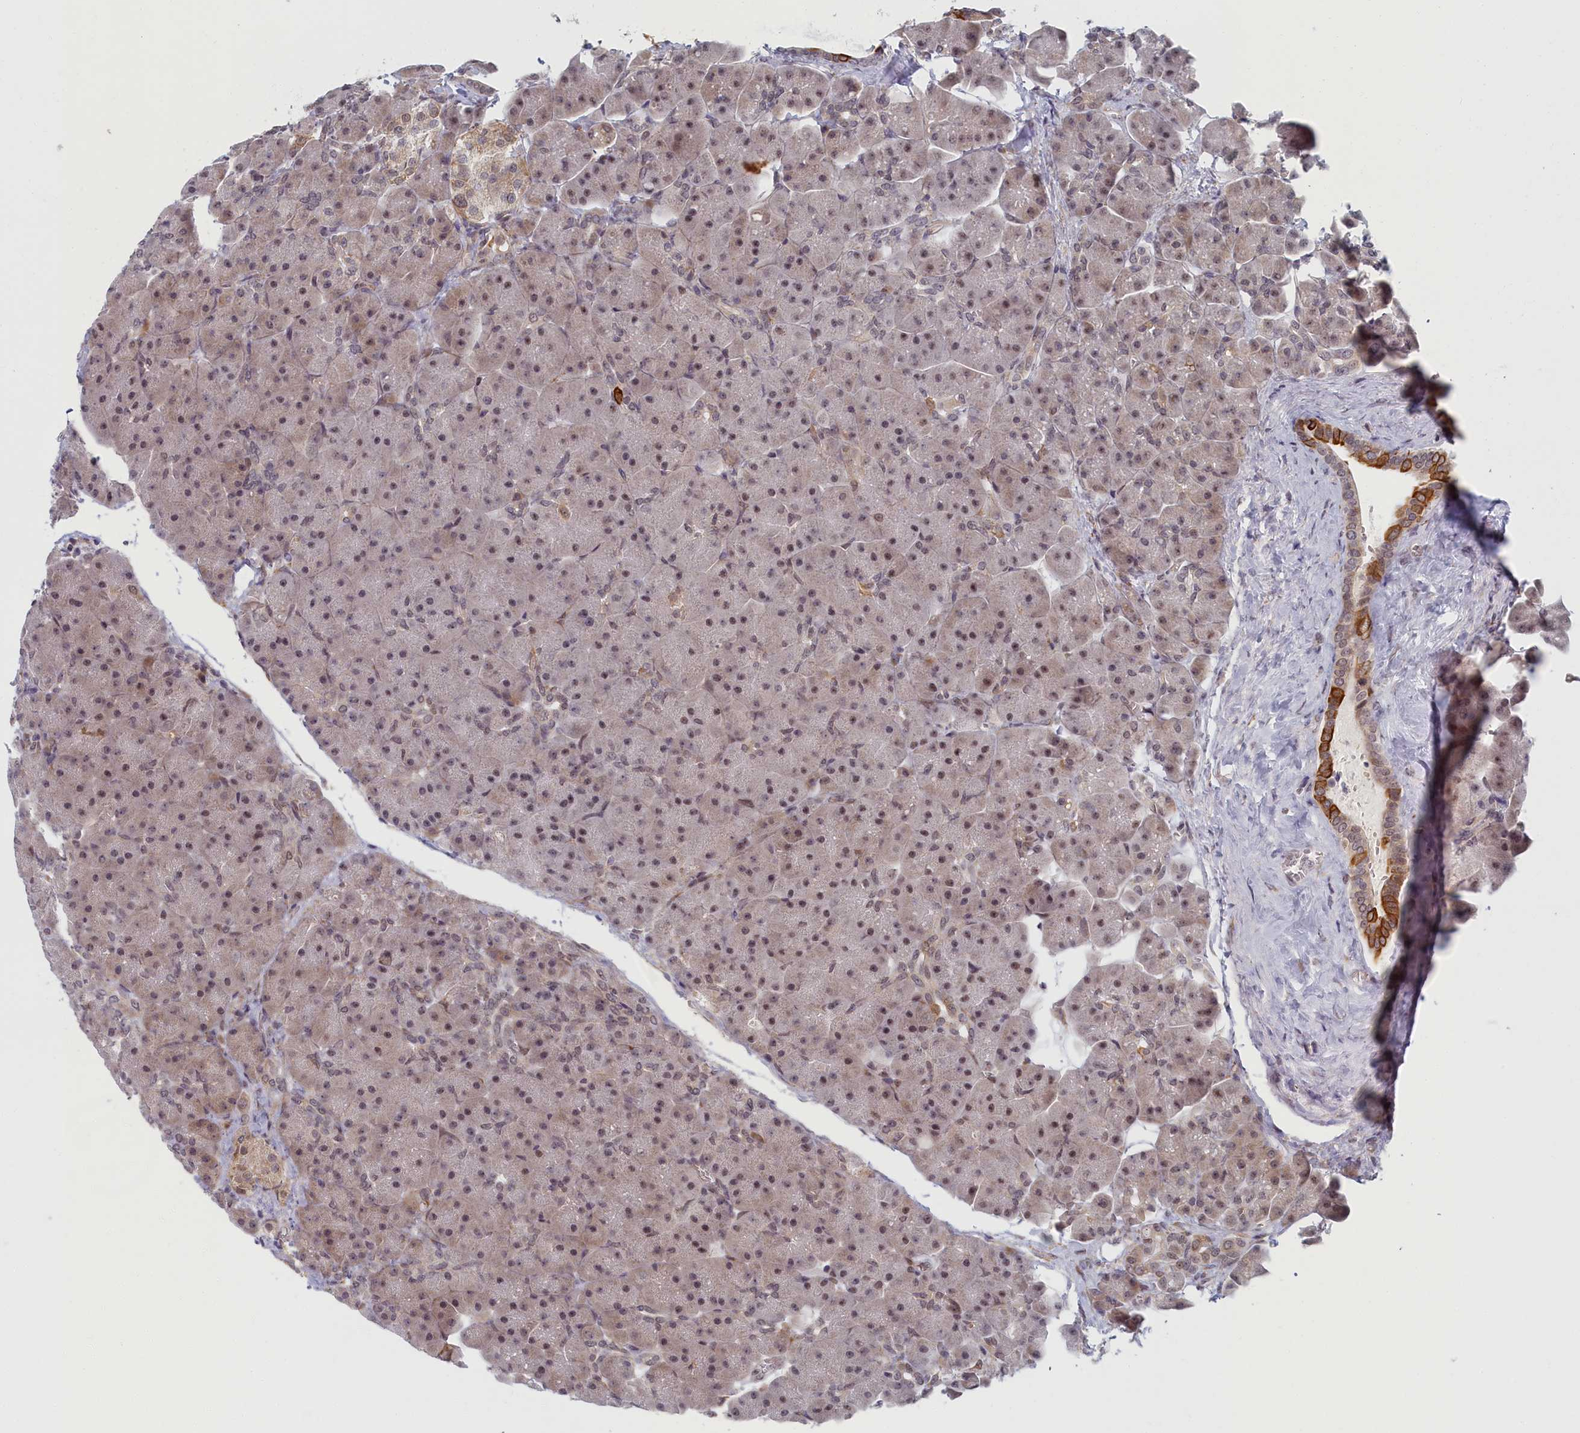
{"staining": {"intensity": "weak", "quantity": ">75%", "location": "nuclear"}, "tissue": "pancreas", "cell_type": "Exocrine glandular cells", "image_type": "normal", "snomed": [{"axis": "morphology", "description": "Normal tissue, NOS"}, {"axis": "topography", "description": "Pancreas"}], "caption": "Benign pancreas demonstrates weak nuclear staining in approximately >75% of exocrine glandular cells.", "gene": "DNAJC17", "patient": {"sex": "male", "age": 66}}